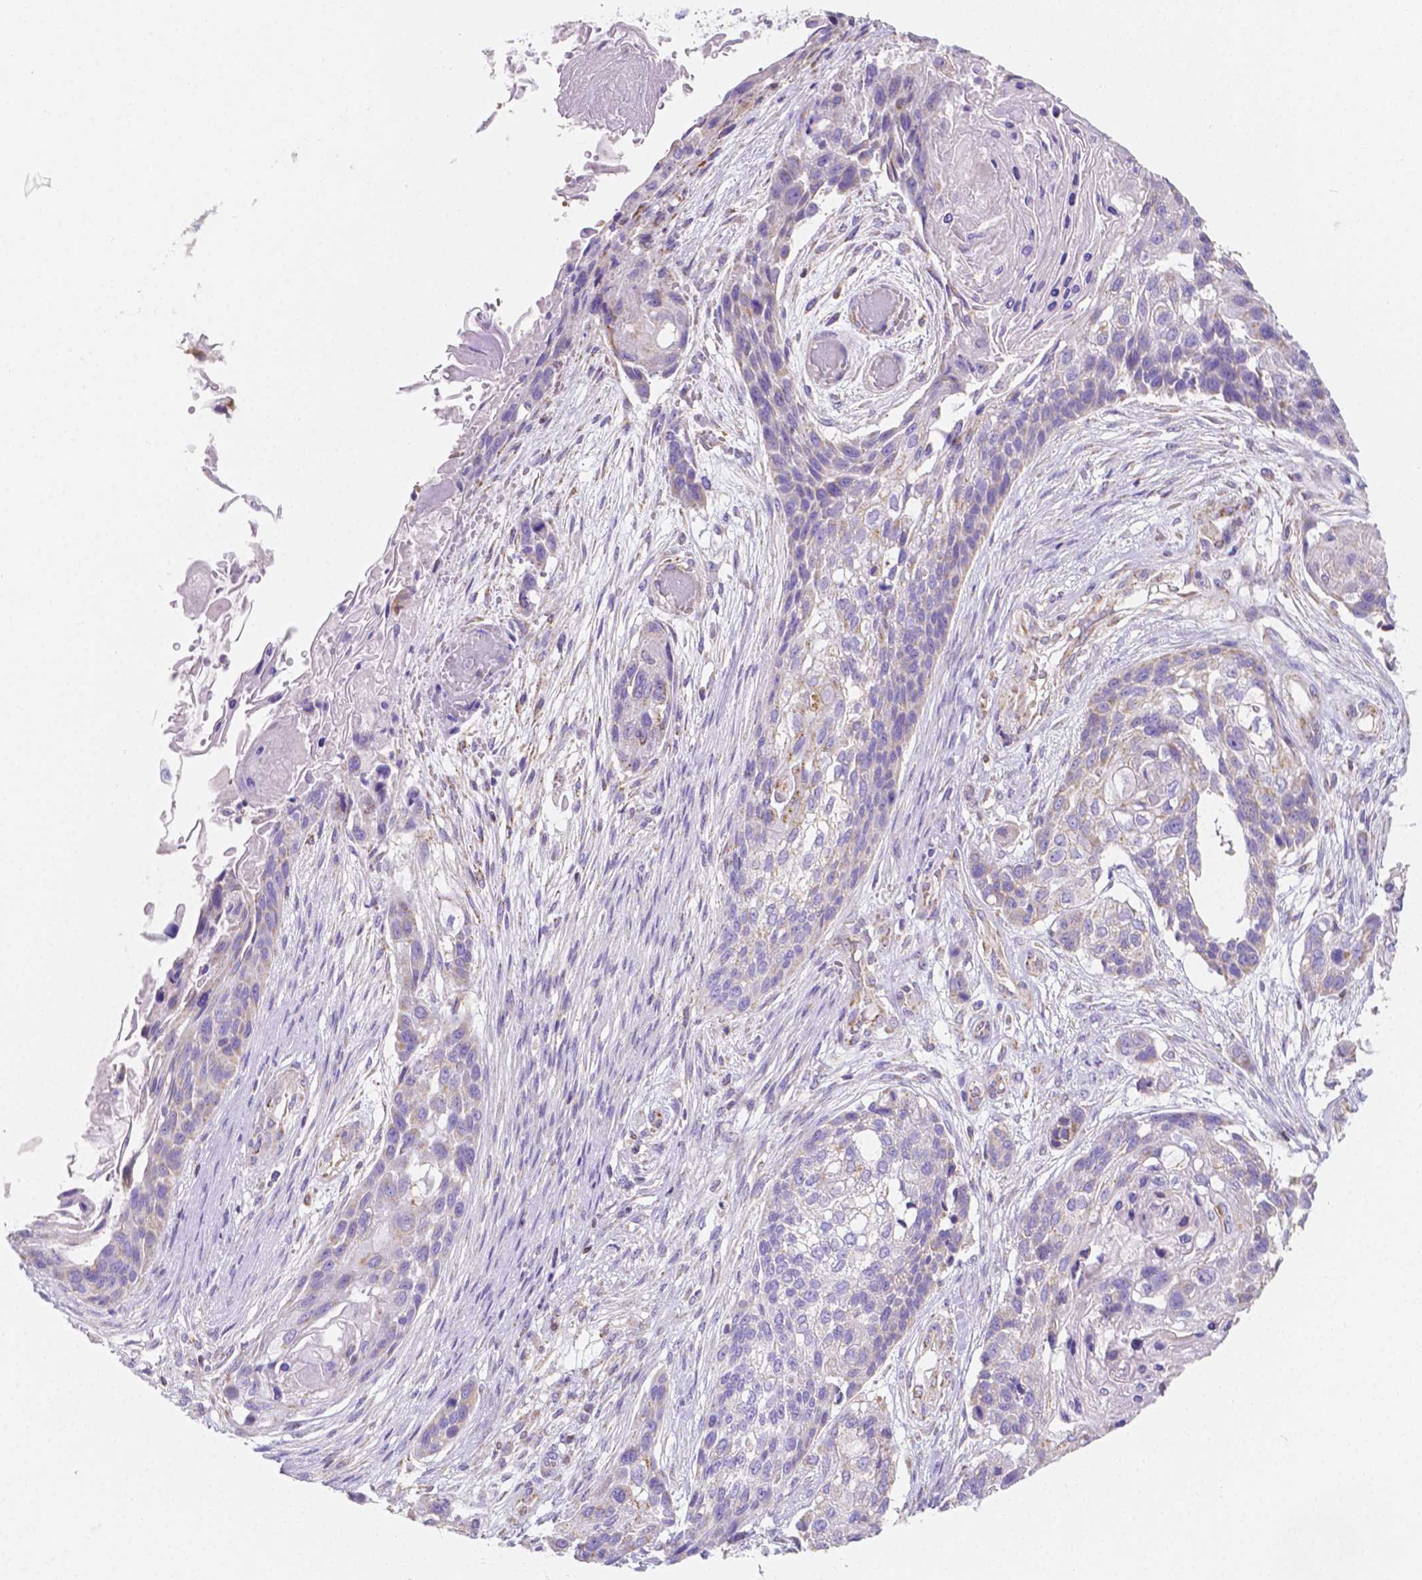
{"staining": {"intensity": "weak", "quantity": "<25%", "location": "cytoplasmic/membranous"}, "tissue": "lung cancer", "cell_type": "Tumor cells", "image_type": "cancer", "snomed": [{"axis": "morphology", "description": "Squamous cell carcinoma, NOS"}, {"axis": "topography", "description": "Lung"}], "caption": "Immunohistochemical staining of human lung cancer (squamous cell carcinoma) shows no significant expression in tumor cells.", "gene": "SGTB", "patient": {"sex": "male", "age": 69}}